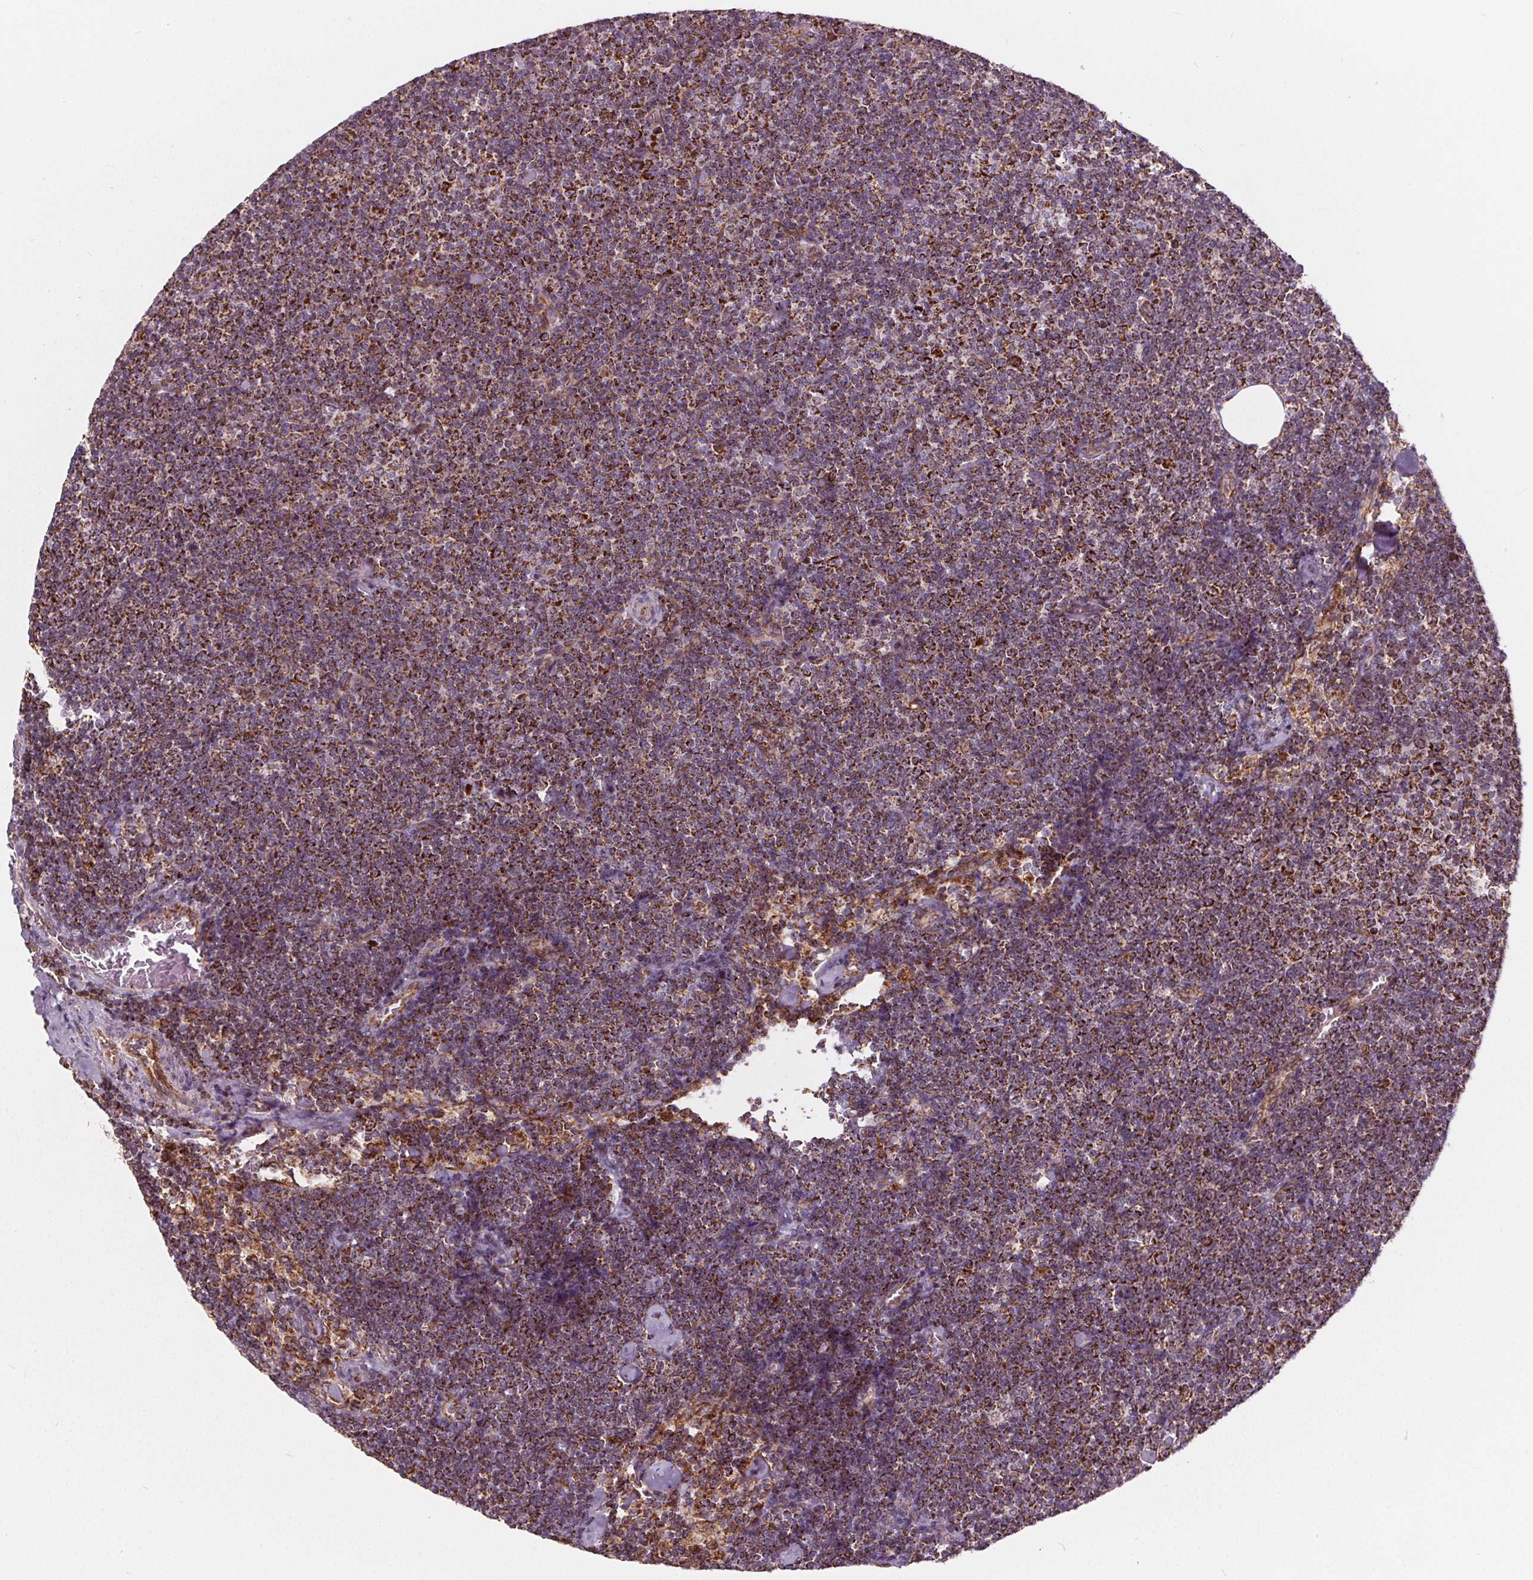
{"staining": {"intensity": "moderate", "quantity": ">75%", "location": "cytoplasmic/membranous"}, "tissue": "lymphoma", "cell_type": "Tumor cells", "image_type": "cancer", "snomed": [{"axis": "morphology", "description": "Malignant lymphoma, non-Hodgkin's type, Low grade"}, {"axis": "topography", "description": "Lymph node"}], "caption": "Protein expression by immunohistochemistry (IHC) demonstrates moderate cytoplasmic/membranous expression in approximately >75% of tumor cells in lymphoma.", "gene": "PLSCR3", "patient": {"sex": "male", "age": 81}}